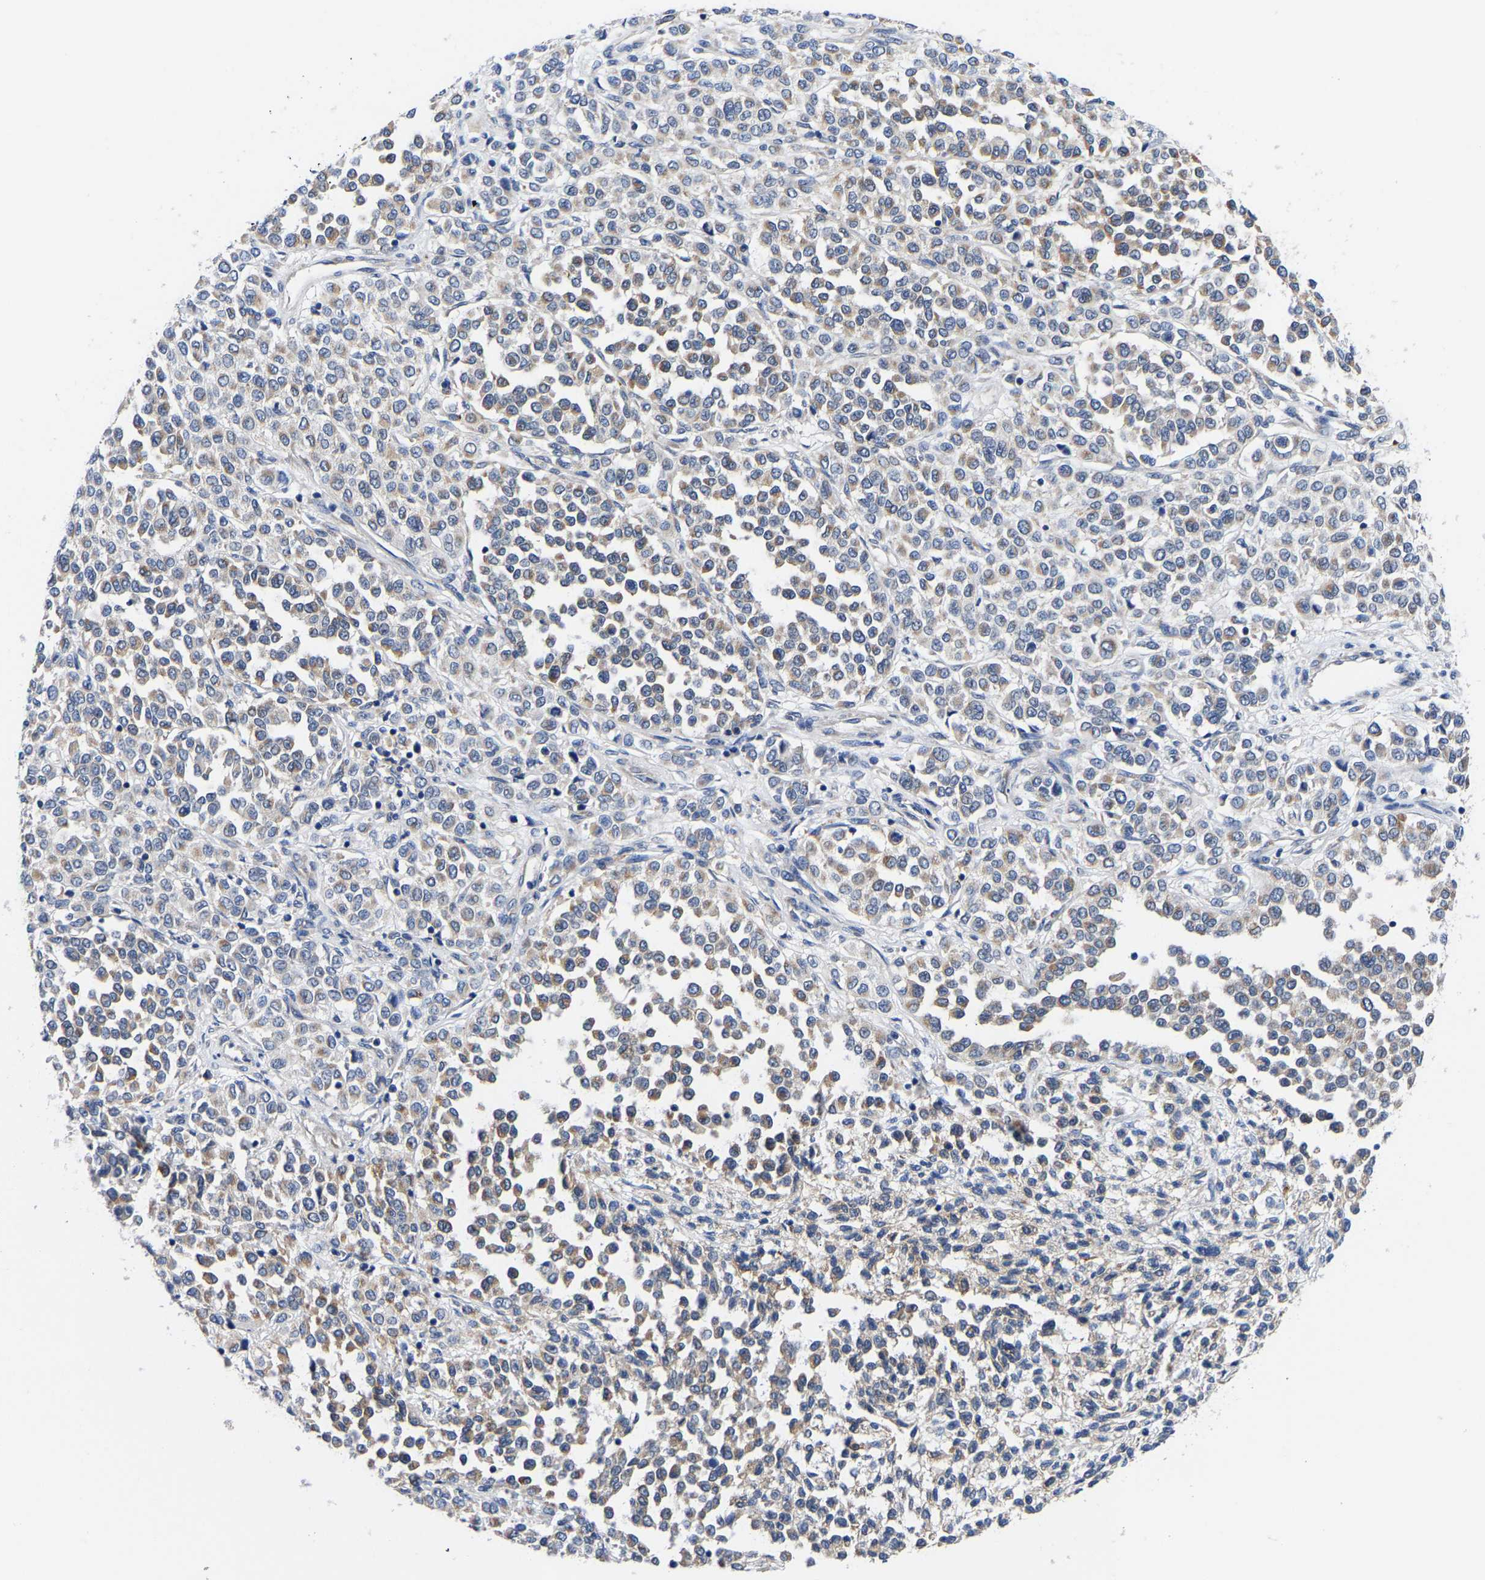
{"staining": {"intensity": "weak", "quantity": "25%-75%", "location": "cytoplasmic/membranous"}, "tissue": "melanoma", "cell_type": "Tumor cells", "image_type": "cancer", "snomed": [{"axis": "morphology", "description": "Malignant melanoma, Metastatic site"}, {"axis": "topography", "description": "Pancreas"}], "caption": "A photomicrograph showing weak cytoplasmic/membranous positivity in approximately 25%-75% of tumor cells in malignant melanoma (metastatic site), as visualized by brown immunohistochemical staining.", "gene": "RINT1", "patient": {"sex": "female", "age": 30}}